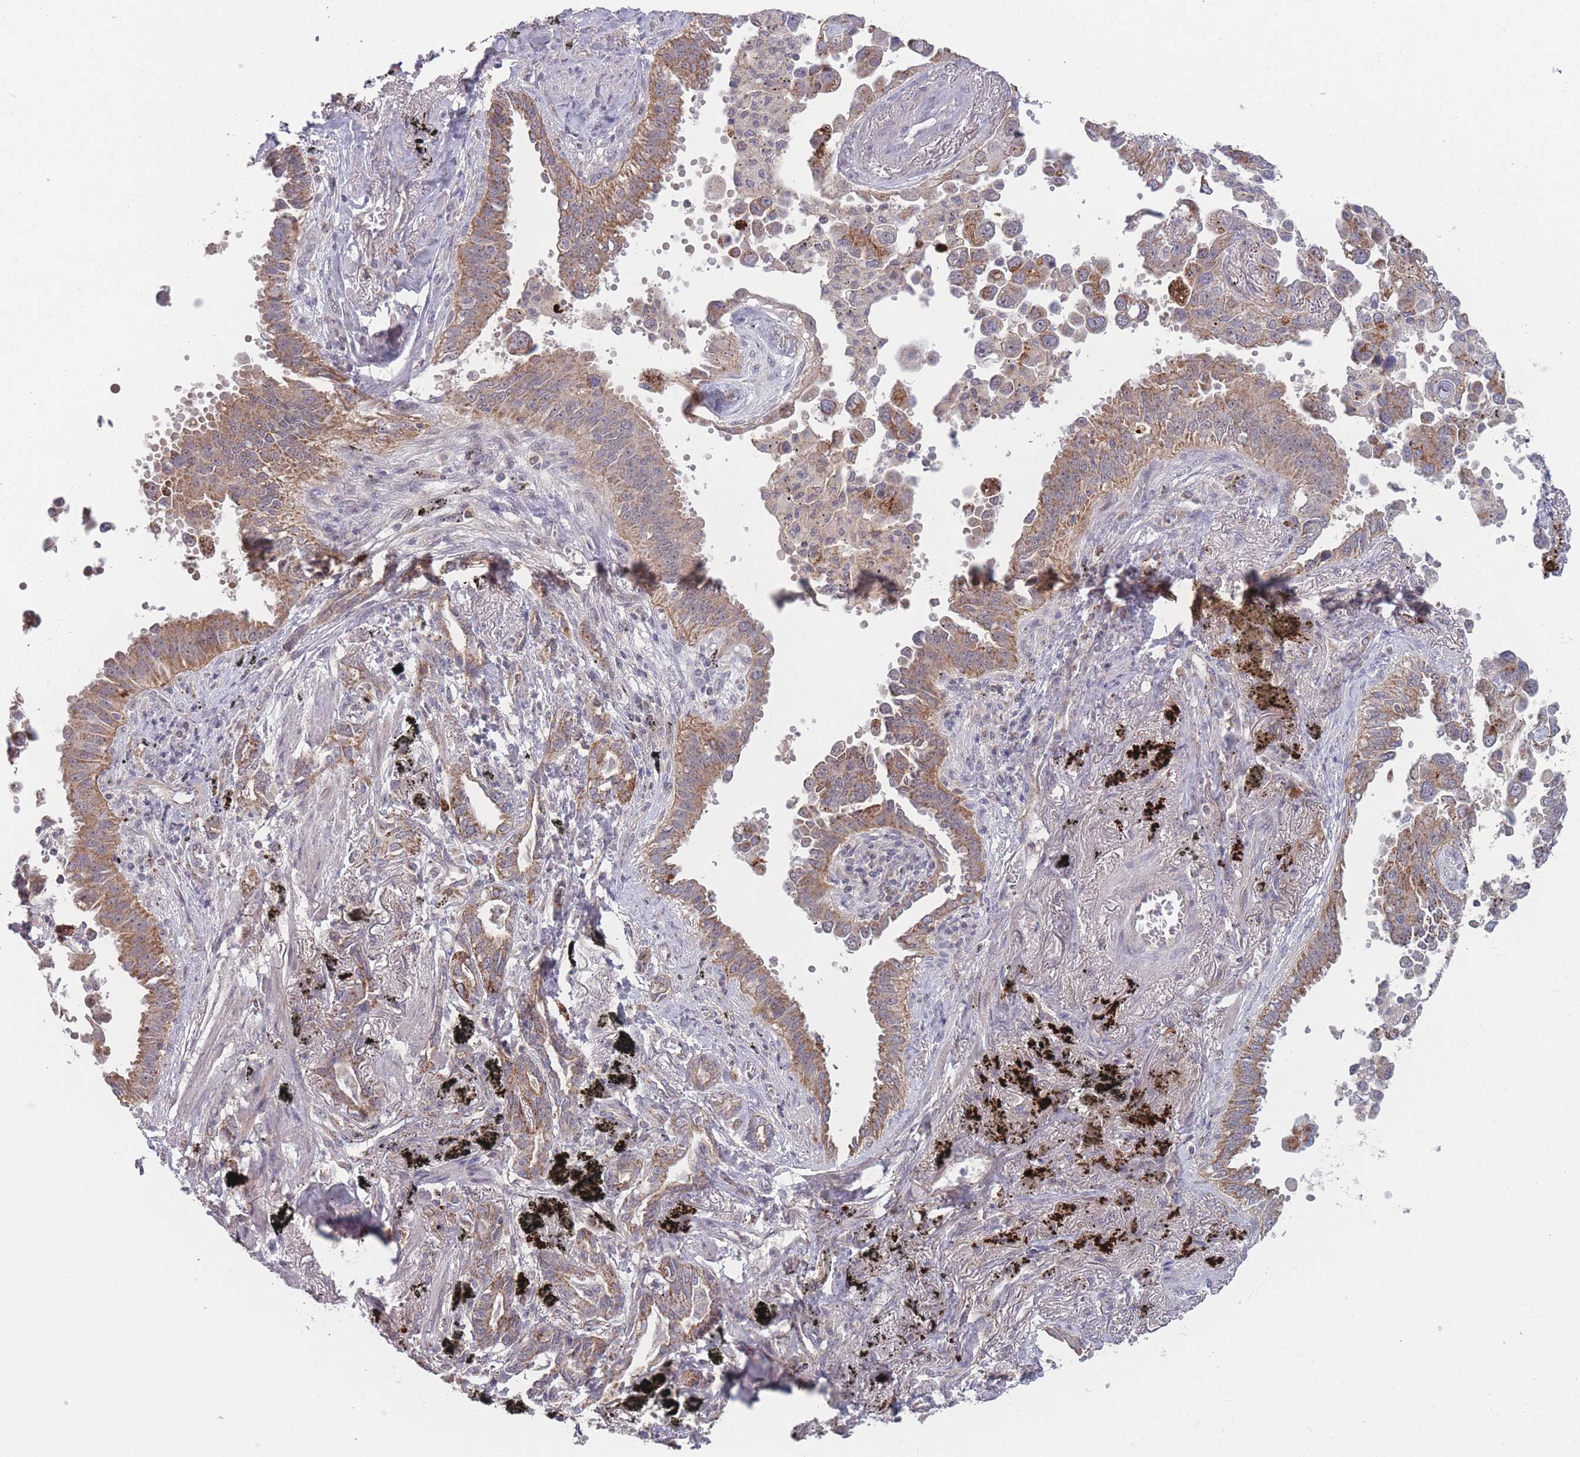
{"staining": {"intensity": "moderate", "quantity": ">75%", "location": "cytoplasmic/membranous"}, "tissue": "lung cancer", "cell_type": "Tumor cells", "image_type": "cancer", "snomed": [{"axis": "morphology", "description": "Adenocarcinoma, NOS"}, {"axis": "topography", "description": "Lung"}], "caption": "Protein positivity by IHC demonstrates moderate cytoplasmic/membranous staining in about >75% of tumor cells in lung cancer. The protein of interest is stained brown, and the nuclei are stained in blue (DAB IHC with brightfield microscopy, high magnification).", "gene": "TMEM232", "patient": {"sex": "male", "age": 67}}